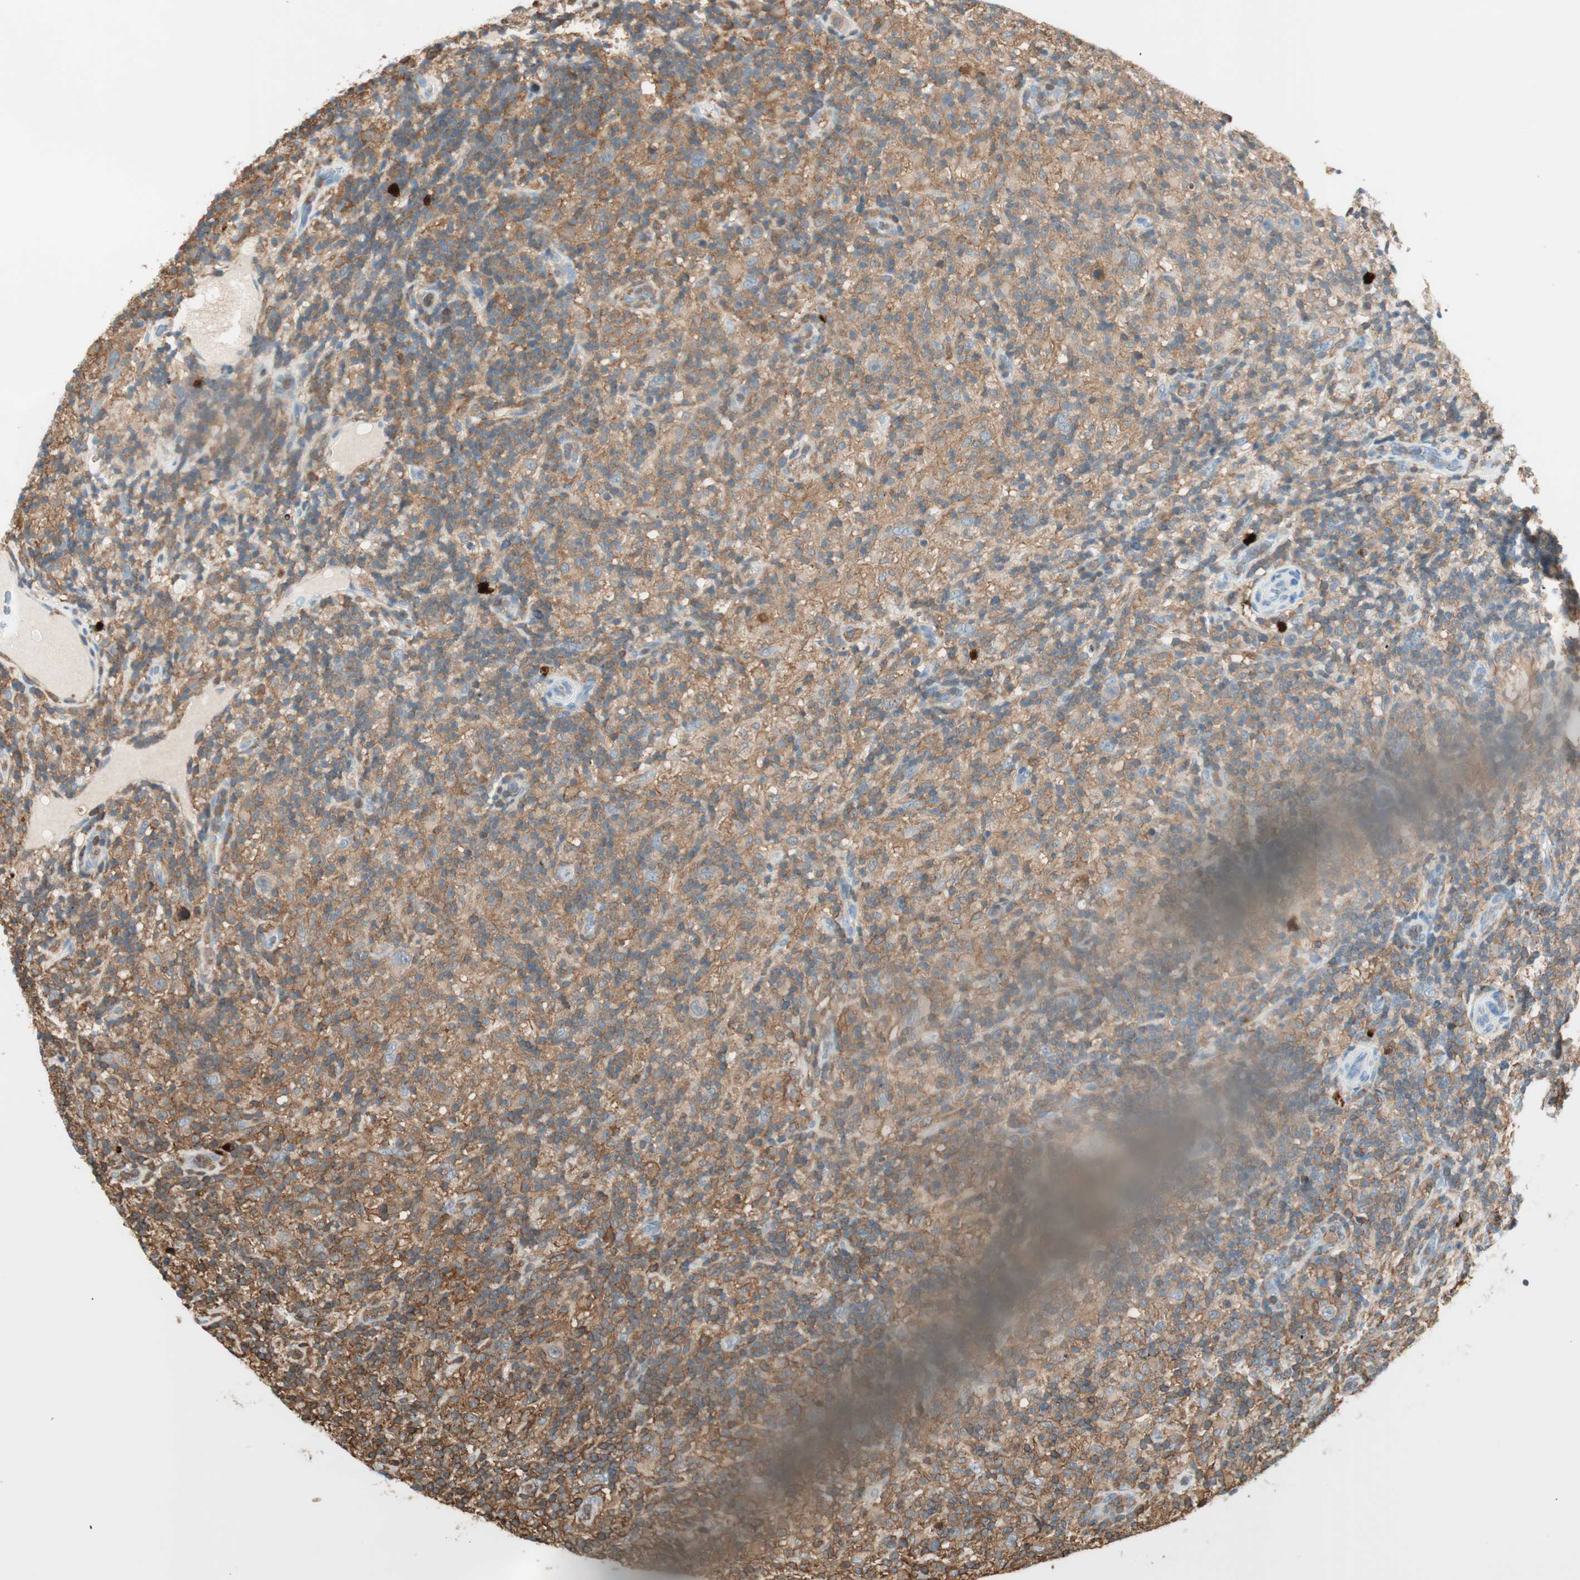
{"staining": {"intensity": "moderate", "quantity": ">75%", "location": "cytoplasmic/membranous"}, "tissue": "lymphoma", "cell_type": "Tumor cells", "image_type": "cancer", "snomed": [{"axis": "morphology", "description": "Hodgkin's disease, NOS"}, {"axis": "topography", "description": "Lymph node"}], "caption": "Hodgkin's disease stained for a protein demonstrates moderate cytoplasmic/membranous positivity in tumor cells.", "gene": "HPGD", "patient": {"sex": "male", "age": 70}}